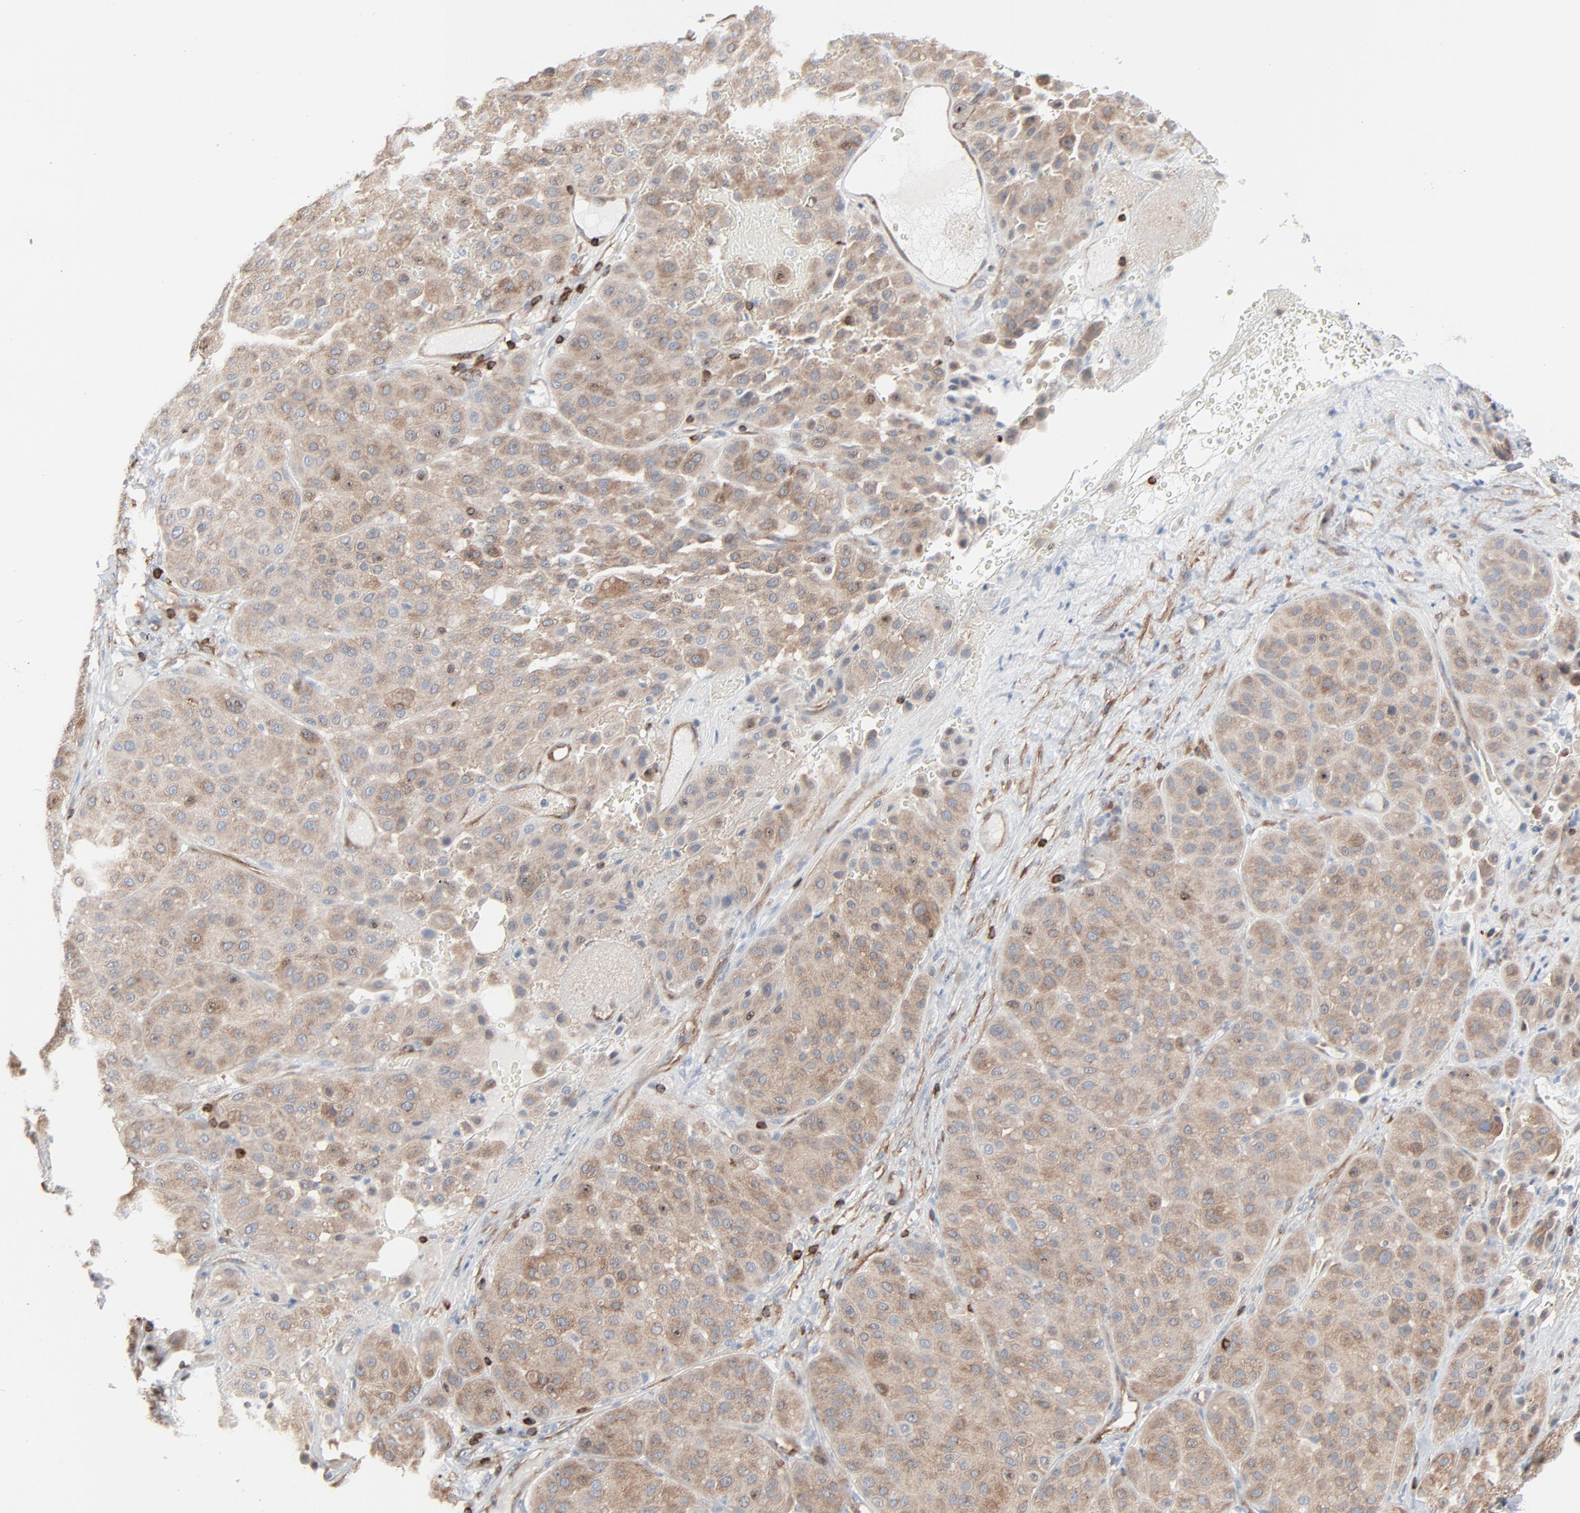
{"staining": {"intensity": "moderate", "quantity": ">75%", "location": "cytoplasmic/membranous"}, "tissue": "melanoma", "cell_type": "Tumor cells", "image_type": "cancer", "snomed": [{"axis": "morphology", "description": "Normal tissue, NOS"}, {"axis": "morphology", "description": "Malignant melanoma, Metastatic site"}, {"axis": "topography", "description": "Skin"}], "caption": "Melanoma stained for a protein (brown) demonstrates moderate cytoplasmic/membranous positive positivity in about >75% of tumor cells.", "gene": "OPTN", "patient": {"sex": "male", "age": 41}}